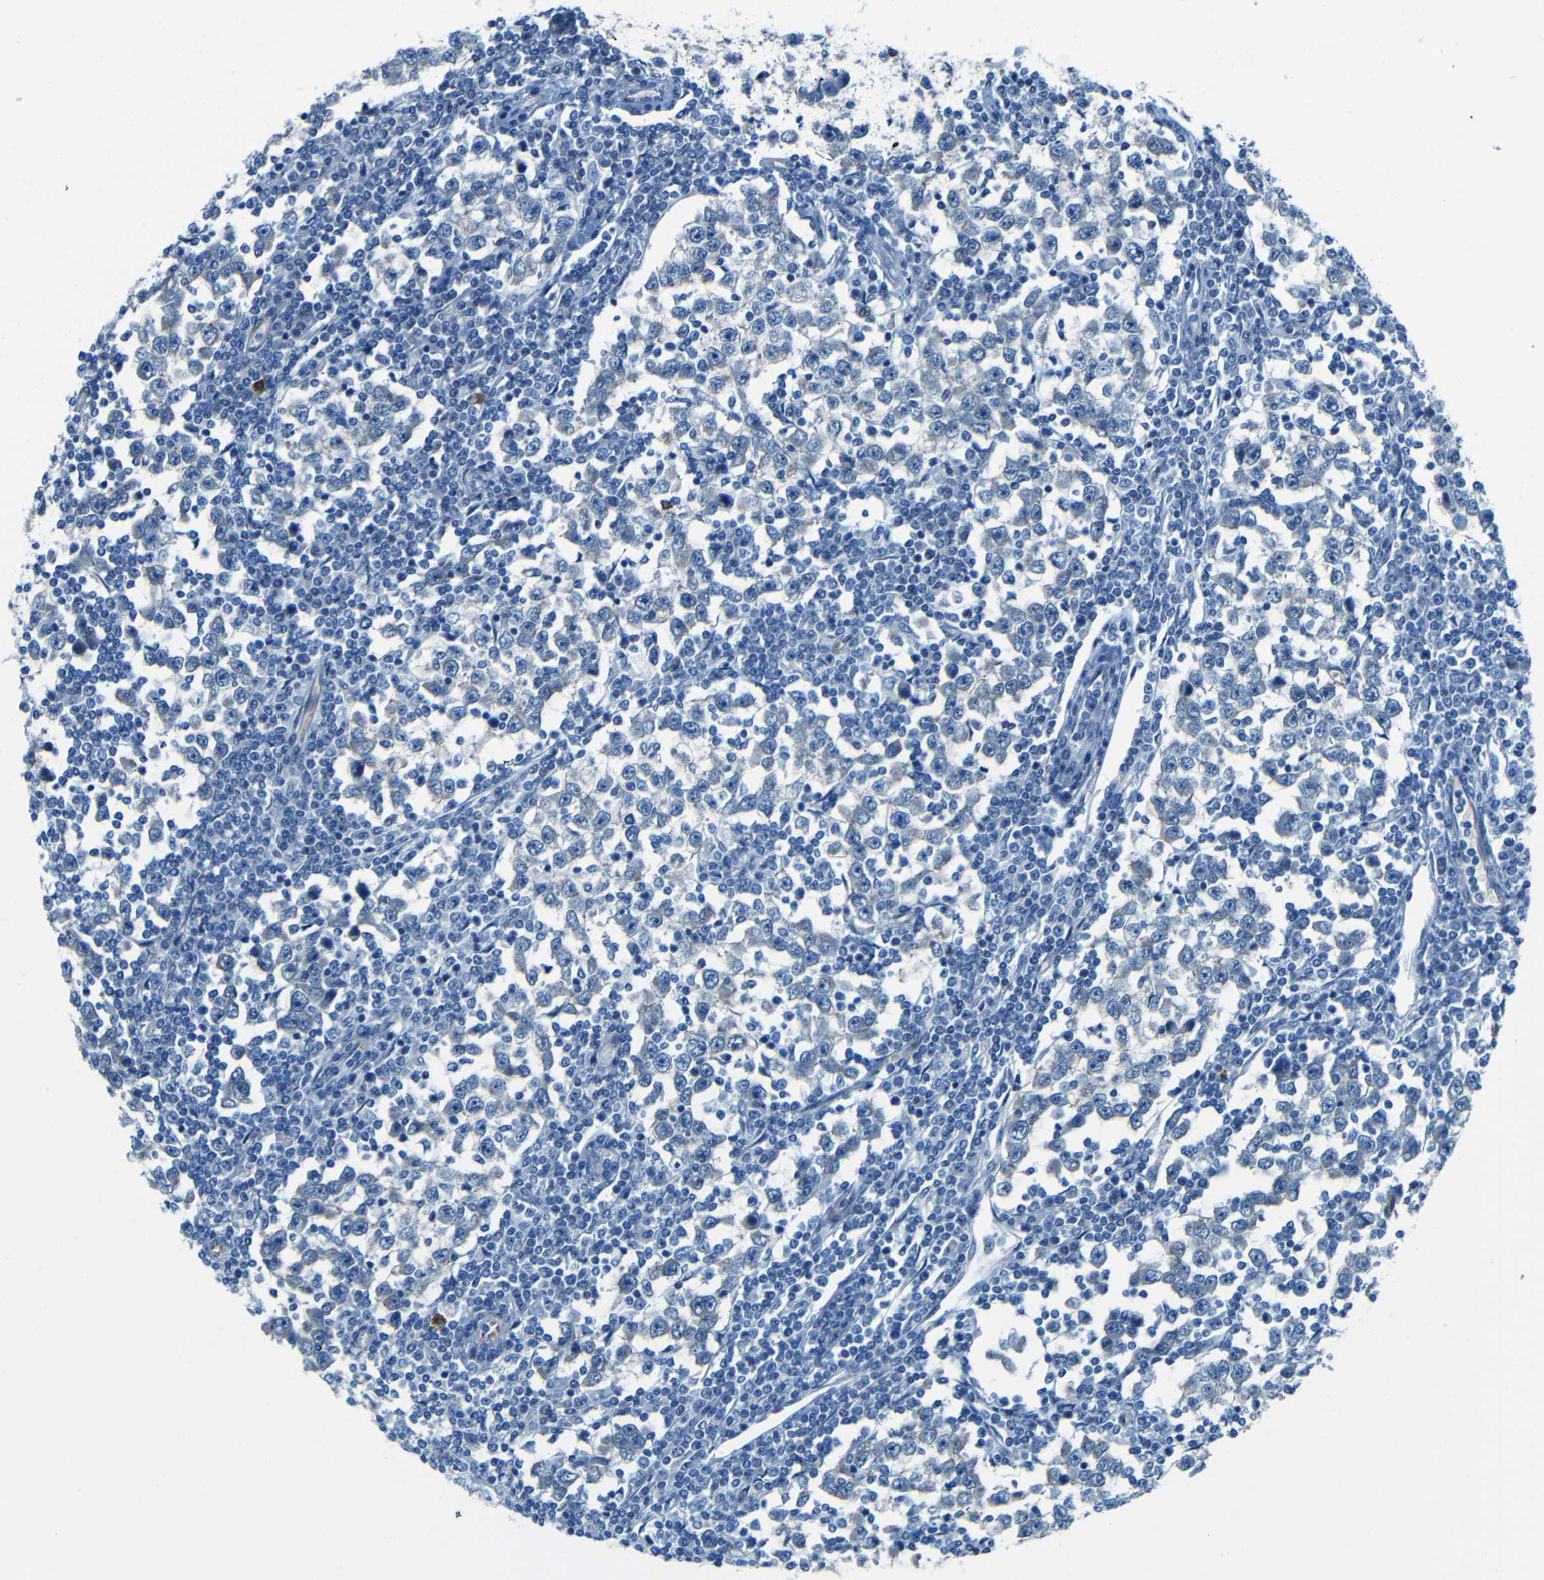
{"staining": {"intensity": "negative", "quantity": "none", "location": "none"}, "tissue": "testis cancer", "cell_type": "Tumor cells", "image_type": "cancer", "snomed": [{"axis": "morphology", "description": "Seminoma, NOS"}, {"axis": "topography", "description": "Testis"}], "caption": "Immunohistochemistry (IHC) of human seminoma (testis) displays no expression in tumor cells.", "gene": "MAP2", "patient": {"sex": "male", "age": 65}}